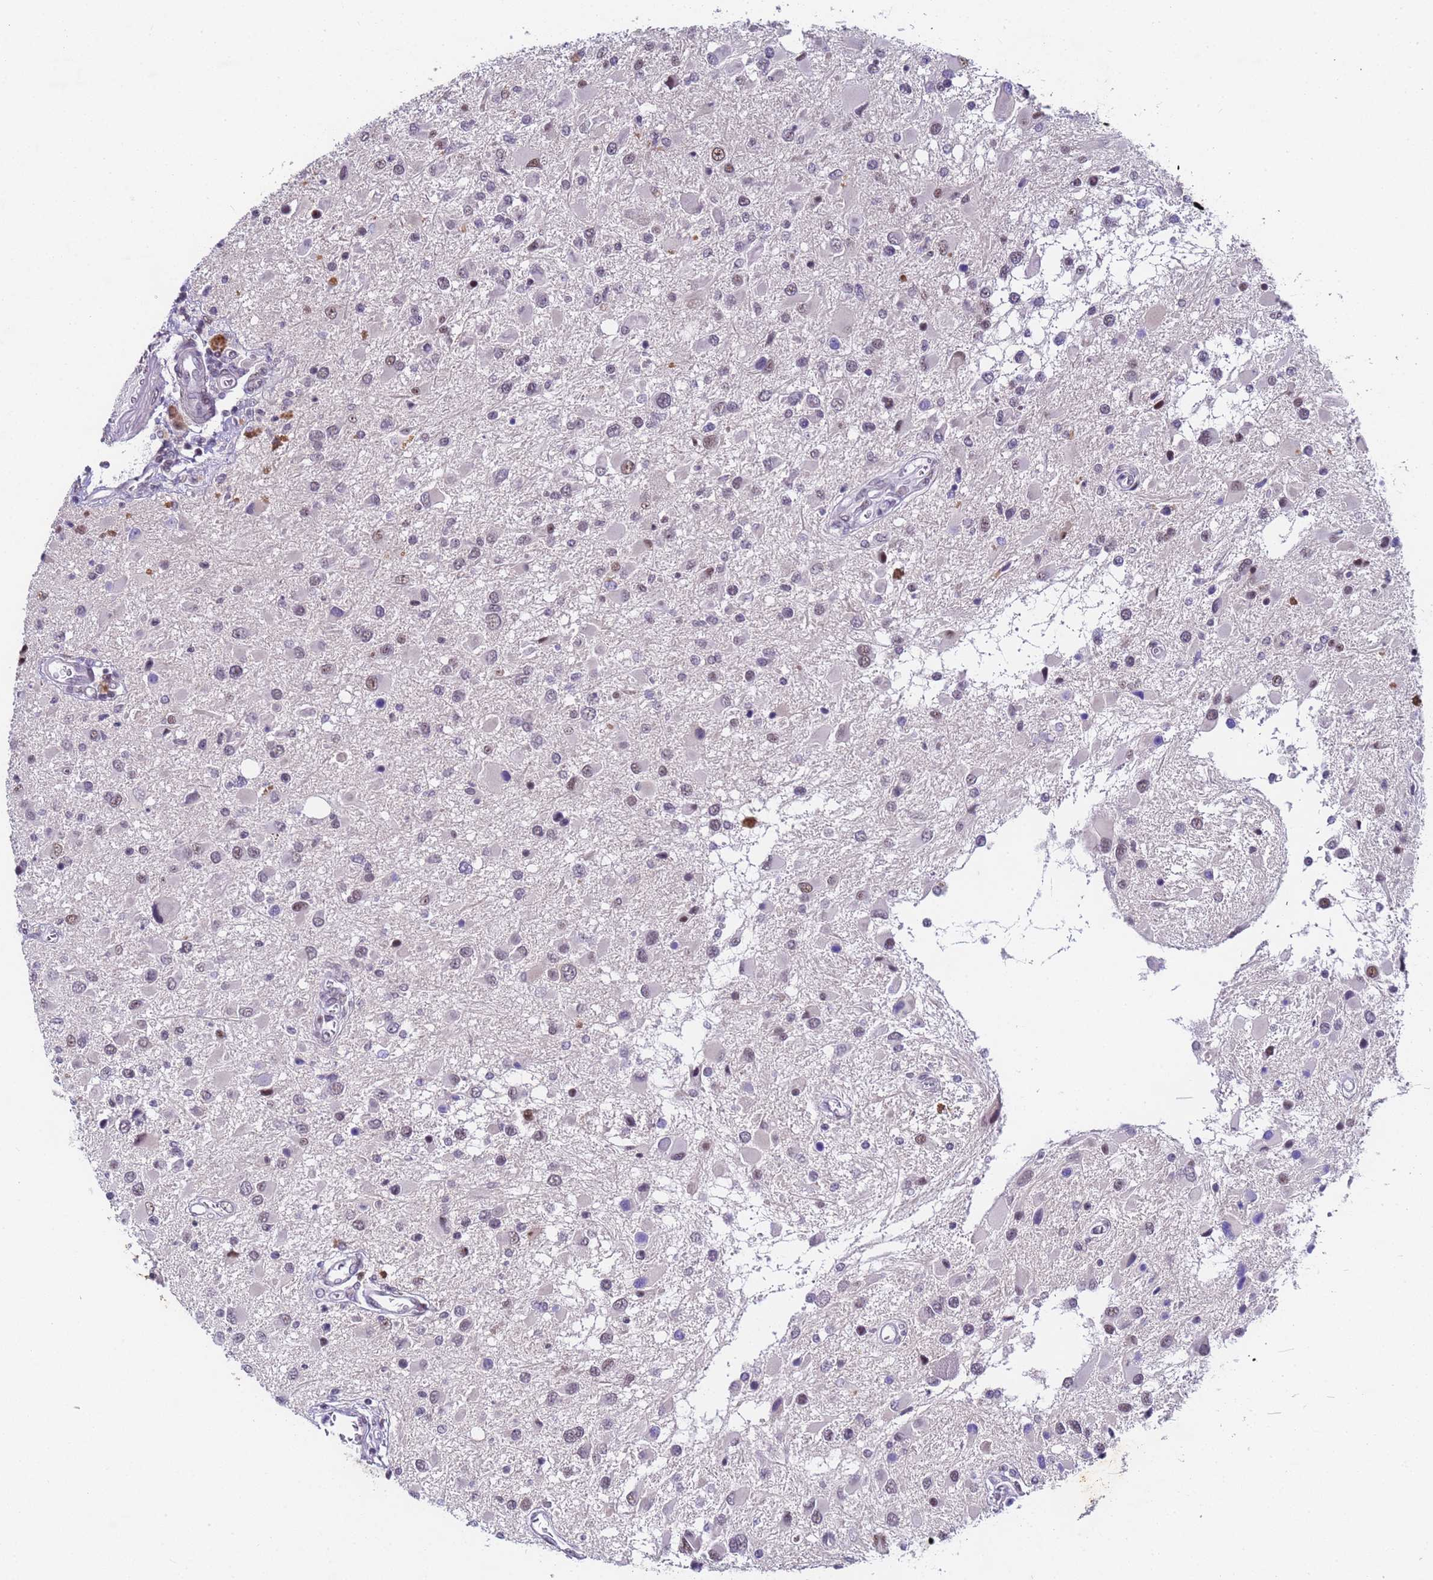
{"staining": {"intensity": "negative", "quantity": "none", "location": "none"}, "tissue": "glioma", "cell_type": "Tumor cells", "image_type": "cancer", "snomed": [{"axis": "morphology", "description": "Glioma, malignant, High grade"}, {"axis": "topography", "description": "Brain"}], "caption": "Tumor cells are negative for protein expression in human glioma.", "gene": "FNBP4", "patient": {"sex": "male", "age": 53}}